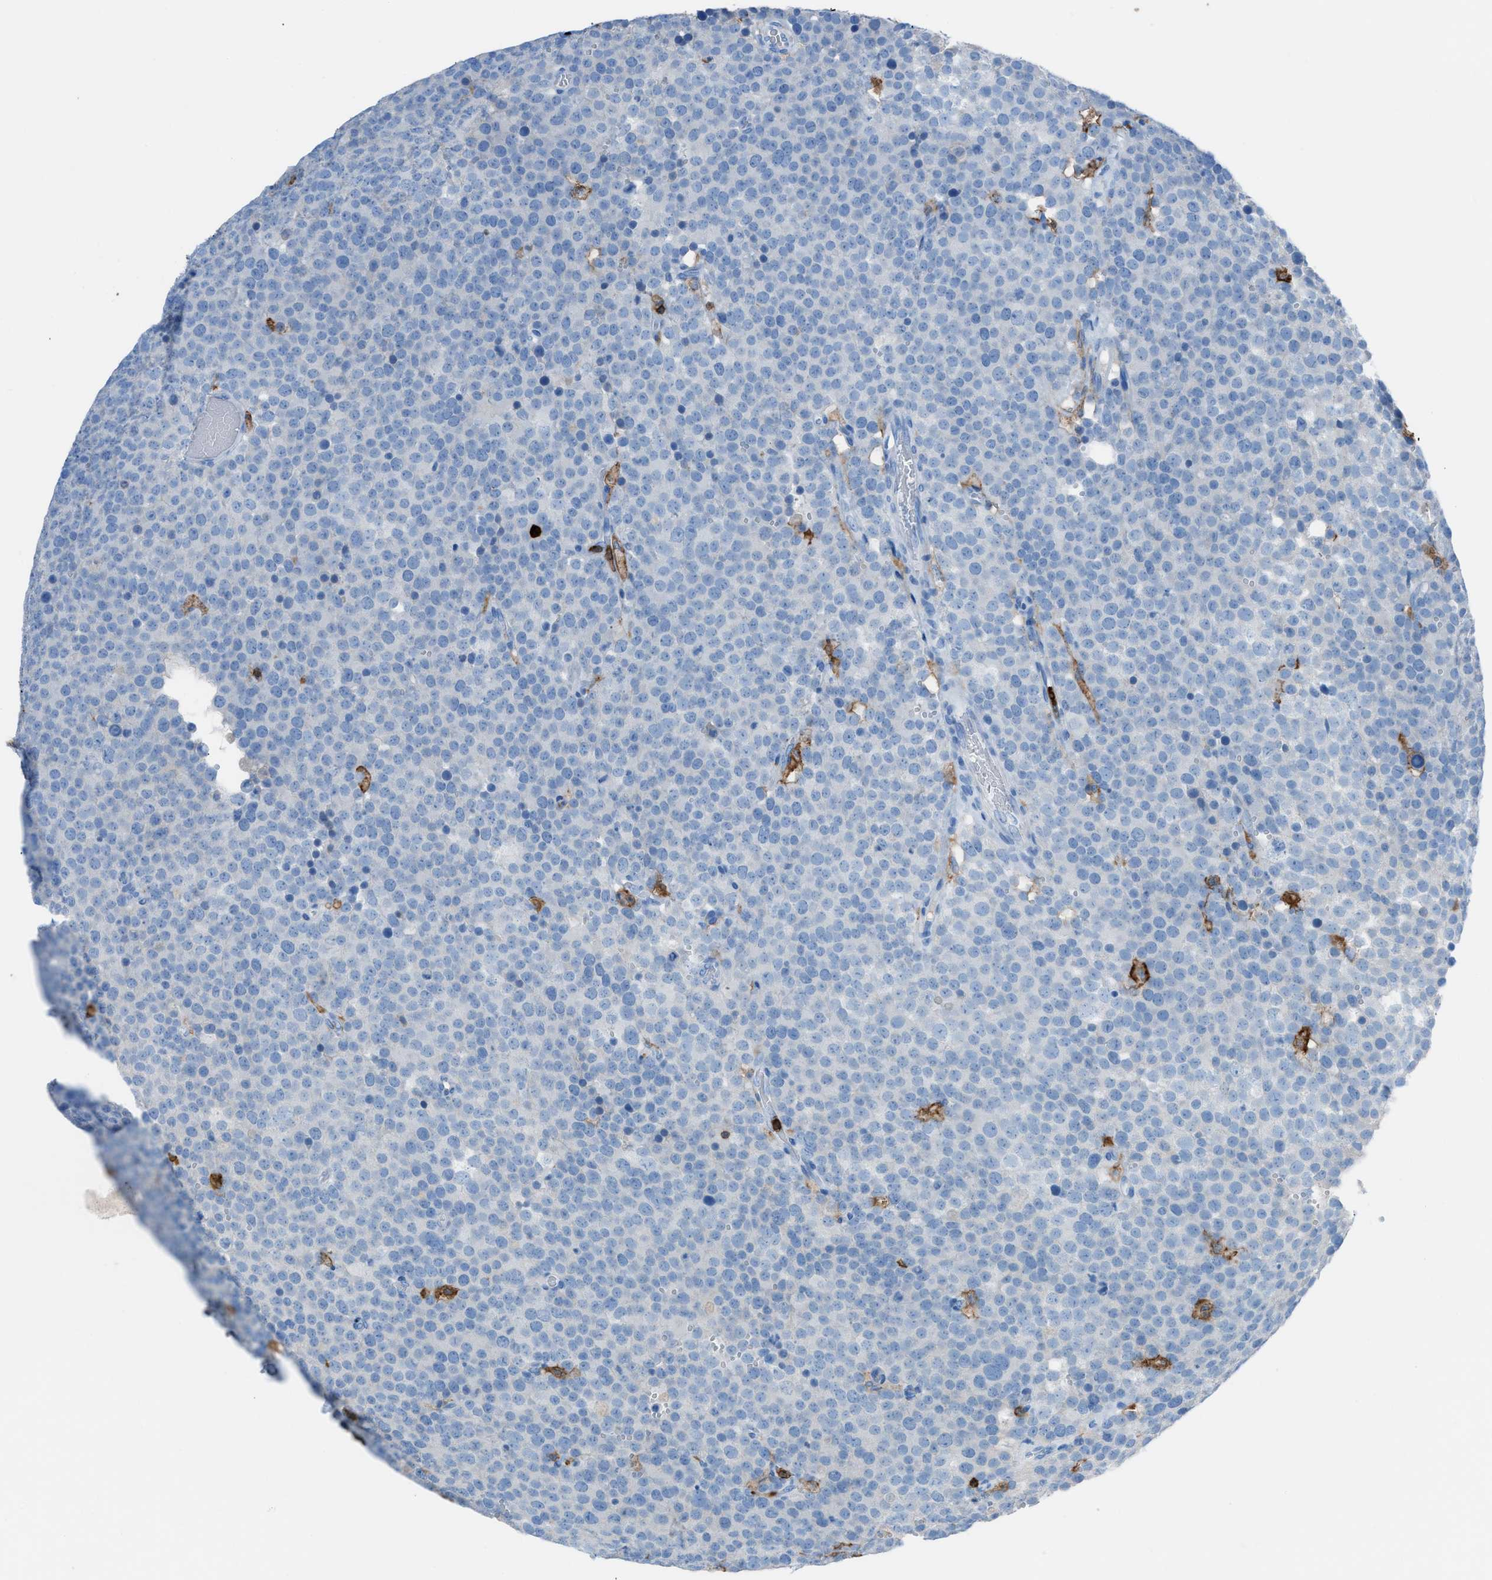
{"staining": {"intensity": "negative", "quantity": "none", "location": "none"}, "tissue": "testis cancer", "cell_type": "Tumor cells", "image_type": "cancer", "snomed": [{"axis": "morphology", "description": "Normal tissue, NOS"}, {"axis": "morphology", "description": "Seminoma, NOS"}, {"axis": "topography", "description": "Testis"}], "caption": "The immunohistochemistry image has no significant positivity in tumor cells of testis cancer (seminoma) tissue. (Stains: DAB (3,3'-diaminobenzidine) immunohistochemistry (IHC) with hematoxylin counter stain, Microscopy: brightfield microscopy at high magnification).", "gene": "ITGB2", "patient": {"sex": "male", "age": 71}}